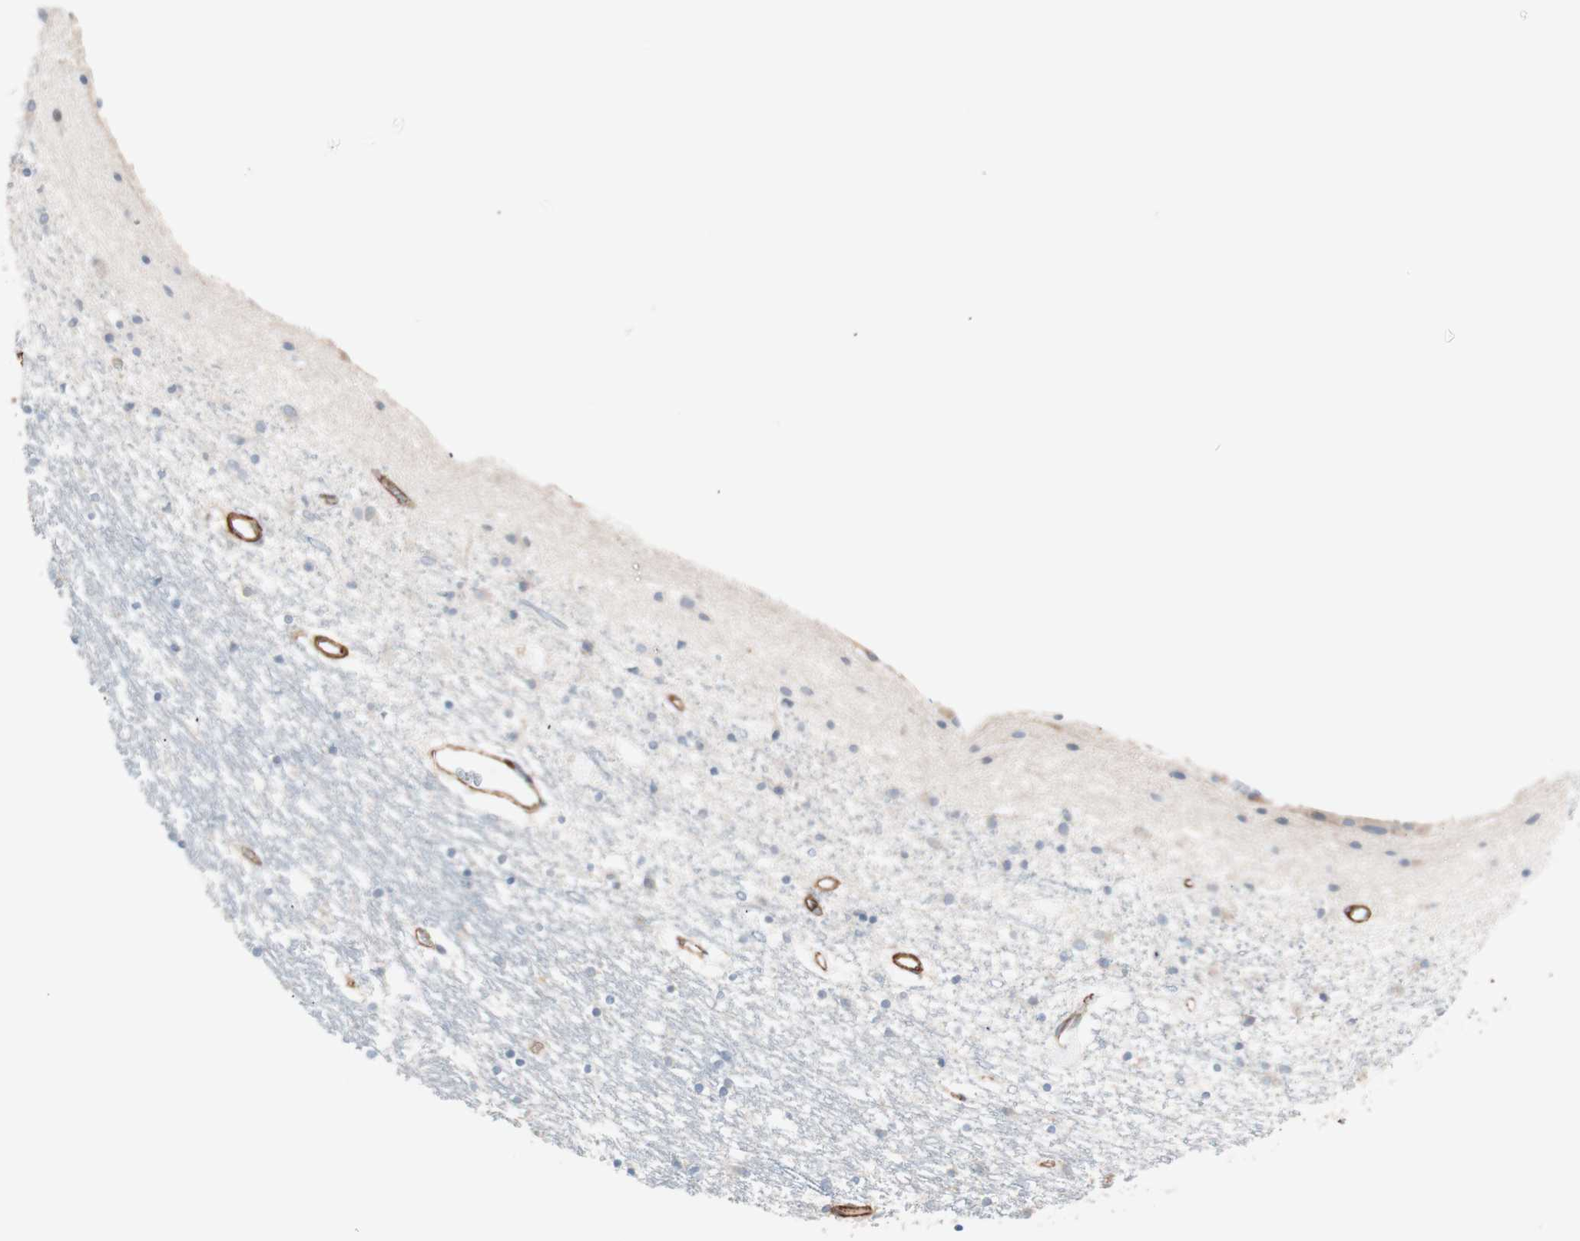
{"staining": {"intensity": "weak", "quantity": "<25%", "location": "cytoplasmic/membranous"}, "tissue": "caudate", "cell_type": "Glial cells", "image_type": "normal", "snomed": [{"axis": "morphology", "description": "Normal tissue, NOS"}, {"axis": "topography", "description": "Lateral ventricle wall"}], "caption": "Benign caudate was stained to show a protein in brown. There is no significant positivity in glial cells. (DAB (3,3'-diaminobenzidine) immunohistochemistry (IHC), high magnification).", "gene": "ALG5", "patient": {"sex": "male", "age": 45}}